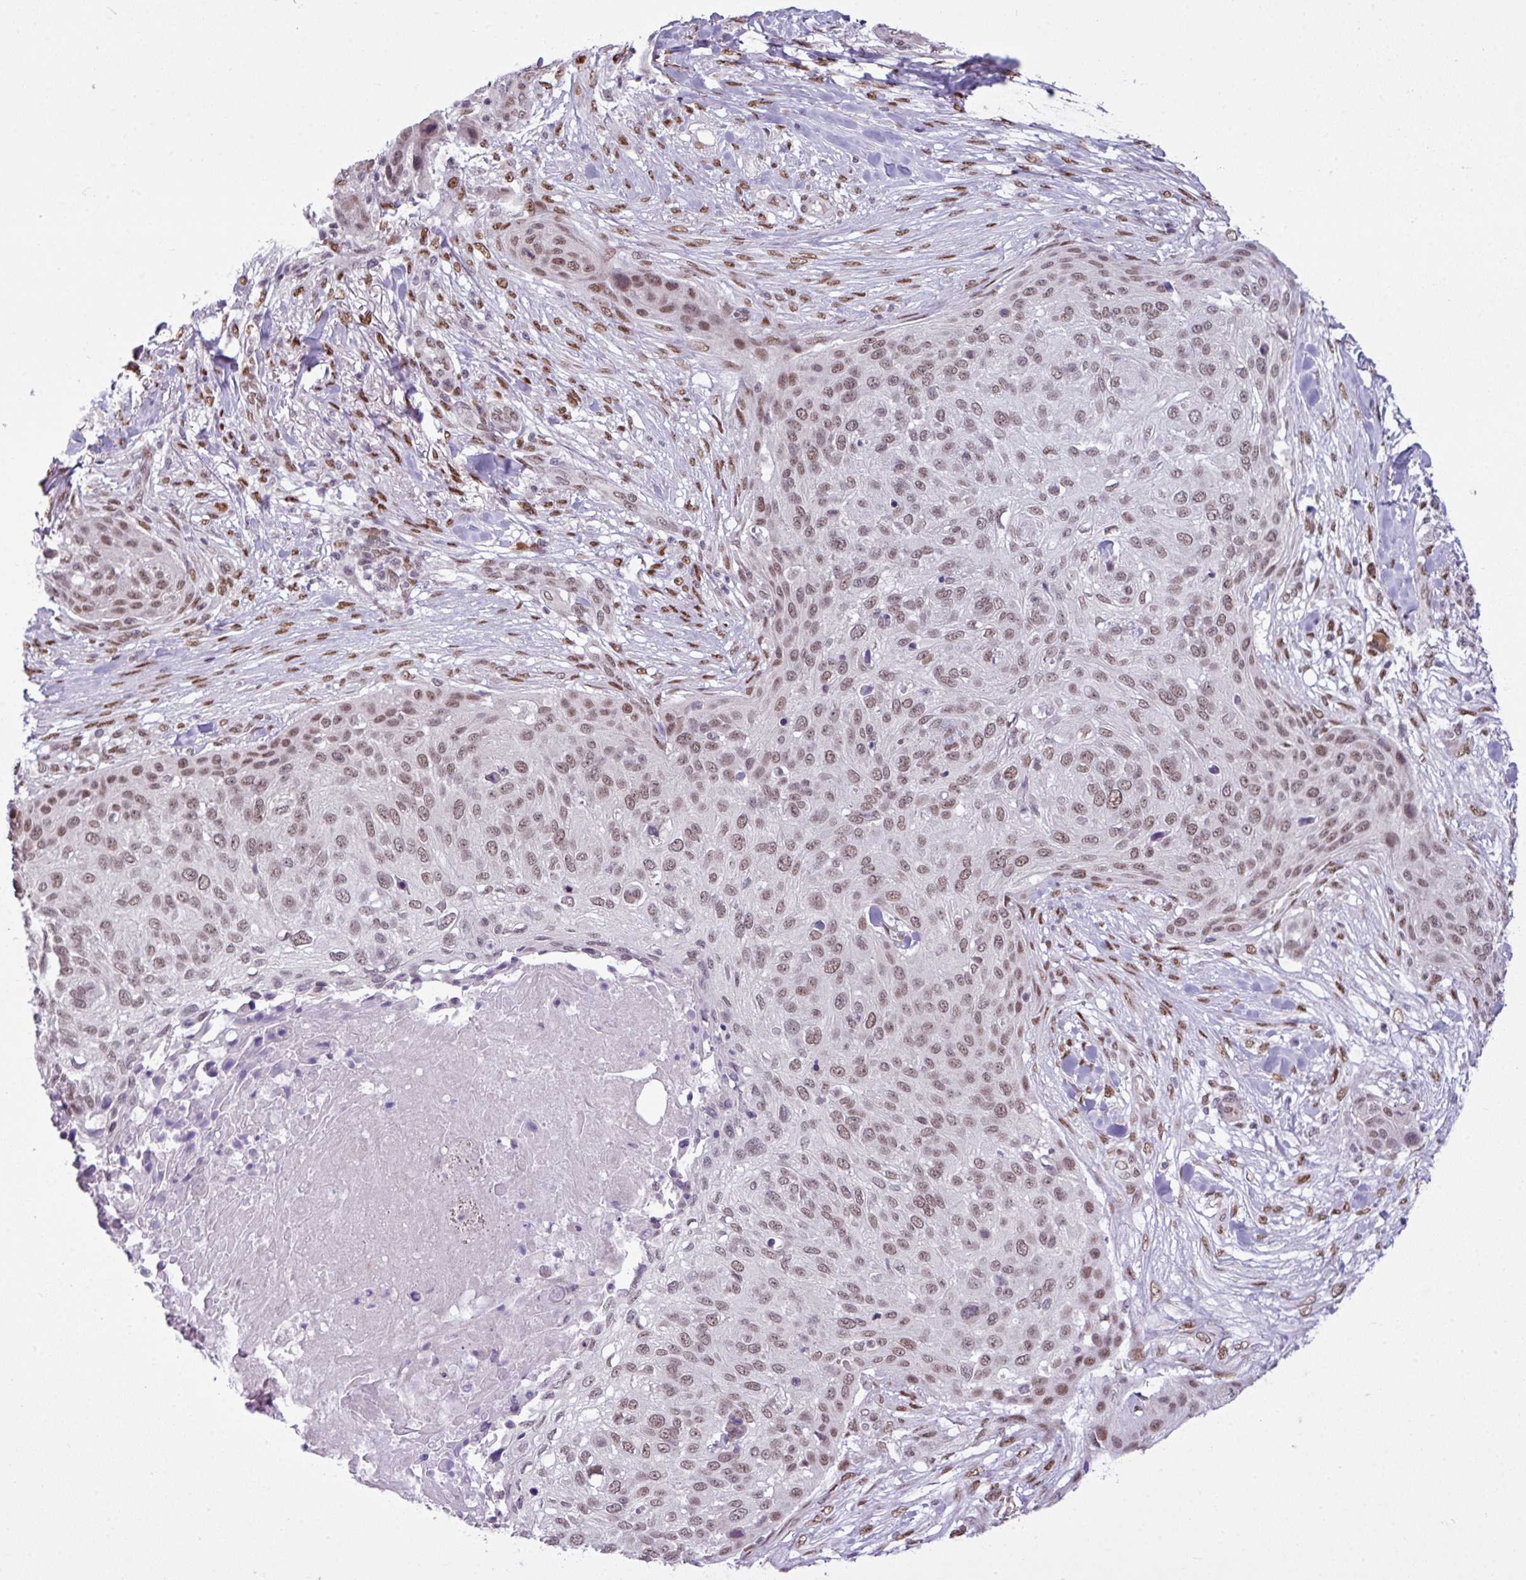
{"staining": {"intensity": "moderate", "quantity": ">75%", "location": "nuclear"}, "tissue": "skin cancer", "cell_type": "Tumor cells", "image_type": "cancer", "snomed": [{"axis": "morphology", "description": "Squamous cell carcinoma, NOS"}, {"axis": "topography", "description": "Skin"}], "caption": "A histopathology image of human skin cancer (squamous cell carcinoma) stained for a protein exhibits moderate nuclear brown staining in tumor cells. Using DAB (3,3'-diaminobenzidine) (brown) and hematoxylin (blue) stains, captured at high magnification using brightfield microscopy.", "gene": "PRDM5", "patient": {"sex": "female", "age": 87}}